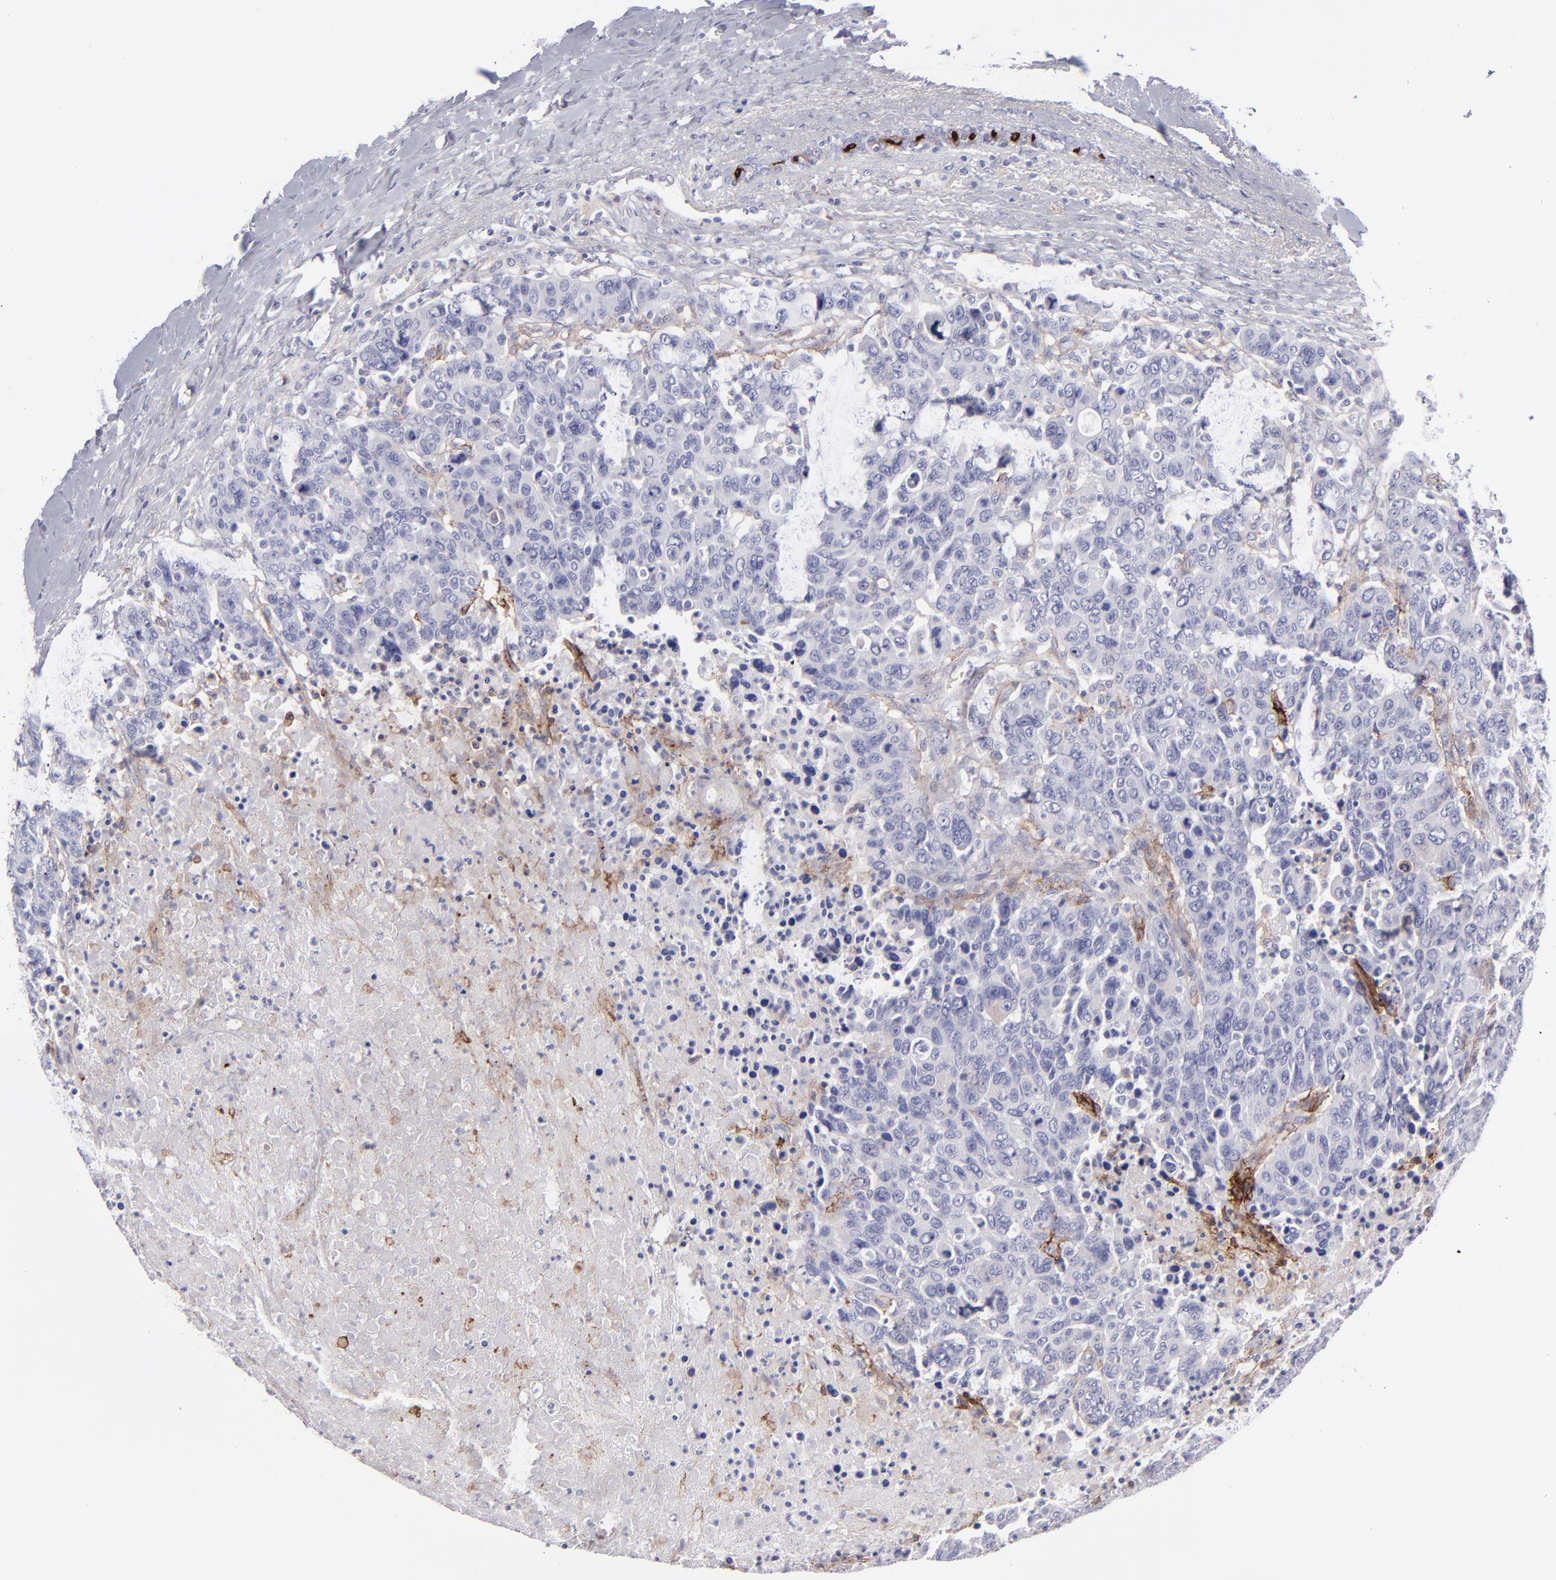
{"staining": {"intensity": "moderate", "quantity": "<25%", "location": "cytoplasmic/membranous"}, "tissue": "breast cancer", "cell_type": "Tumor cells", "image_type": "cancer", "snomed": [{"axis": "morphology", "description": "Duct carcinoma"}, {"axis": "topography", "description": "Breast"}], "caption": "Brown immunohistochemical staining in breast cancer reveals moderate cytoplasmic/membranous staining in approximately <25% of tumor cells. The protein of interest is stained brown, and the nuclei are stained in blue (DAB (3,3'-diaminobenzidine) IHC with brightfield microscopy, high magnification).", "gene": "ANPEP", "patient": {"sex": "female", "age": 37}}